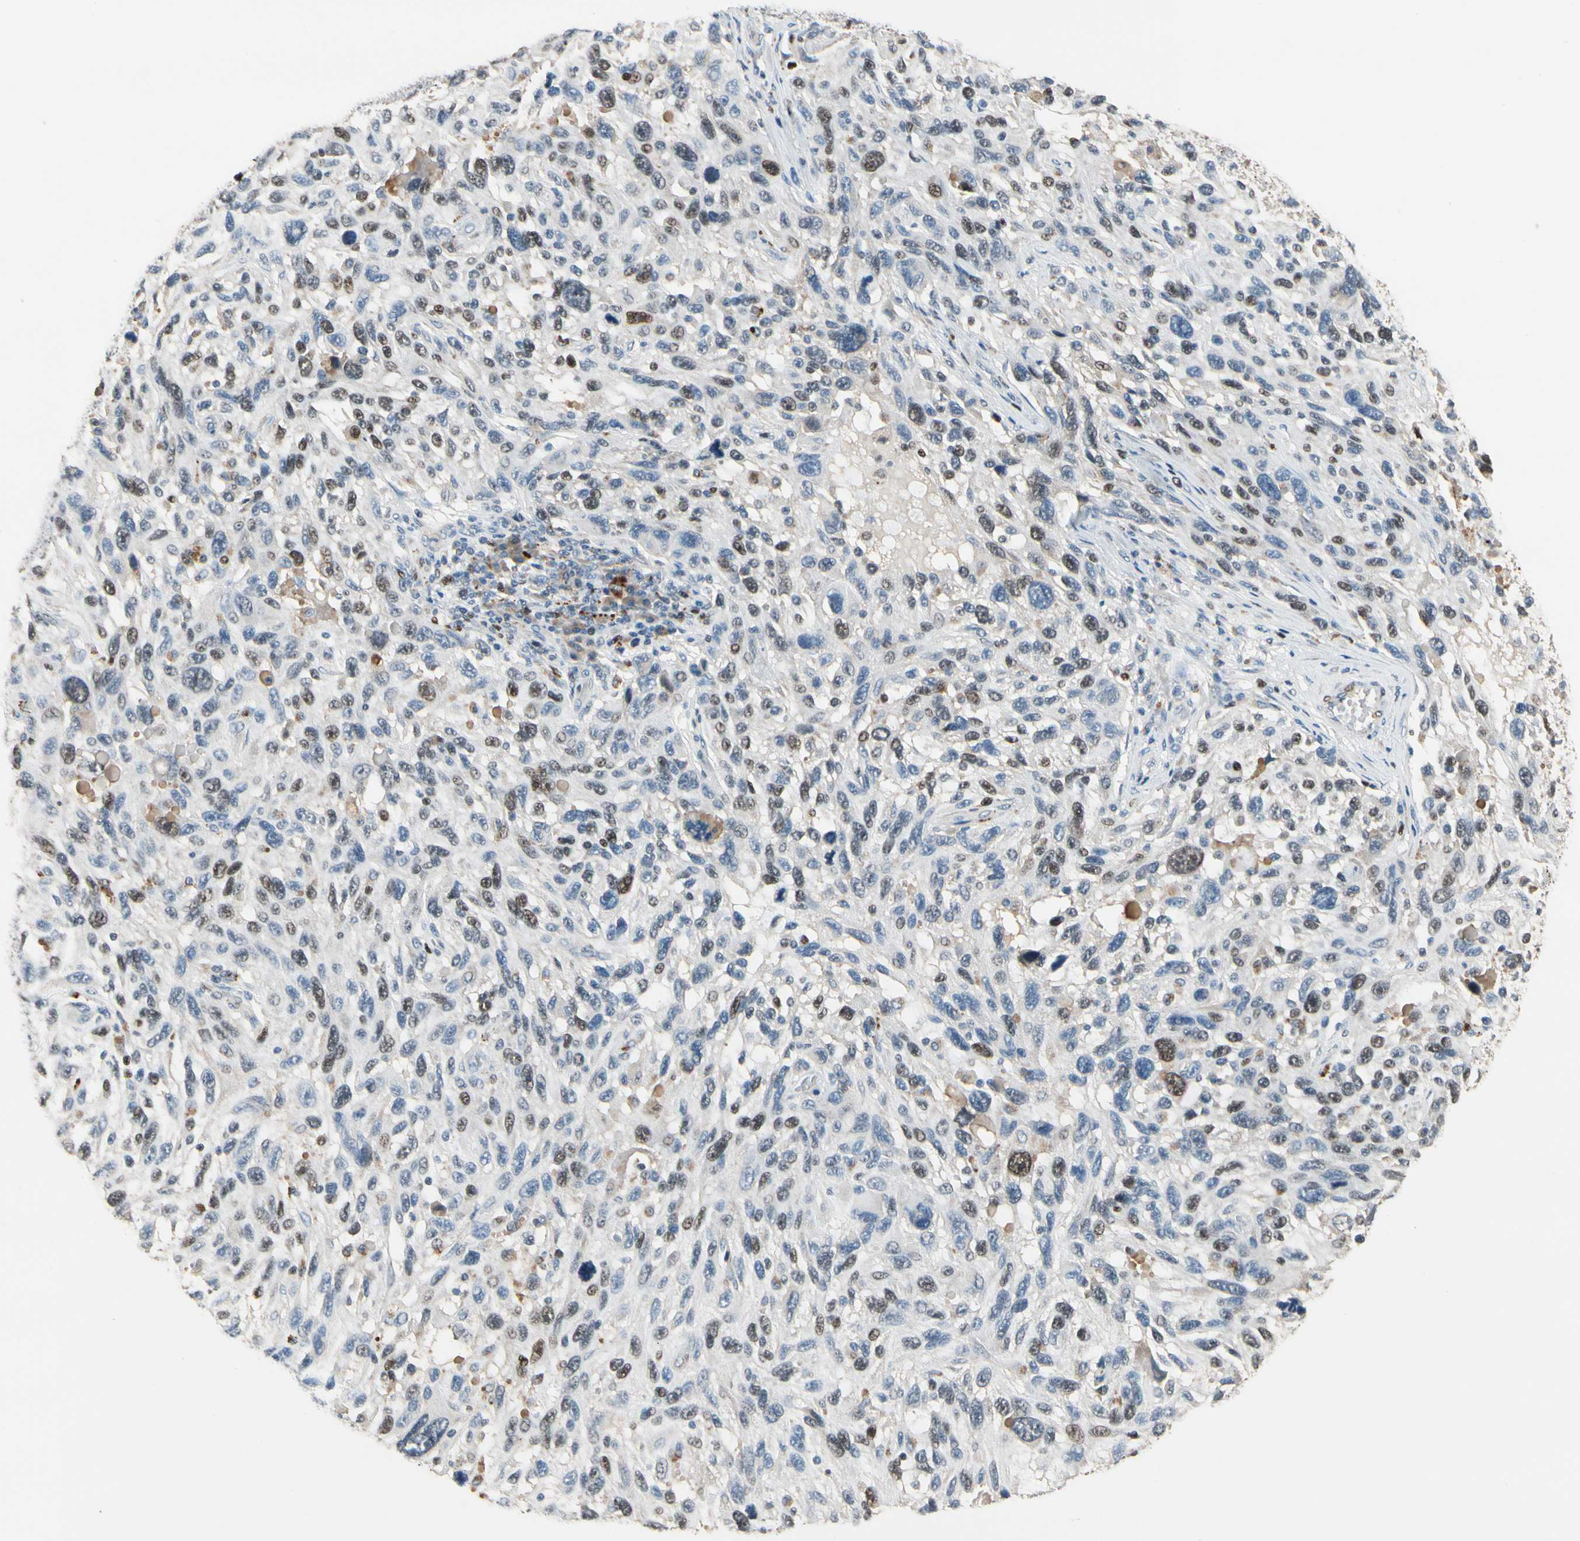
{"staining": {"intensity": "moderate", "quantity": "<25%", "location": "nuclear"}, "tissue": "melanoma", "cell_type": "Tumor cells", "image_type": "cancer", "snomed": [{"axis": "morphology", "description": "Malignant melanoma, NOS"}, {"axis": "topography", "description": "Skin"}], "caption": "Protein expression analysis of human melanoma reveals moderate nuclear staining in about <25% of tumor cells.", "gene": "ZKSCAN4", "patient": {"sex": "male", "age": 53}}